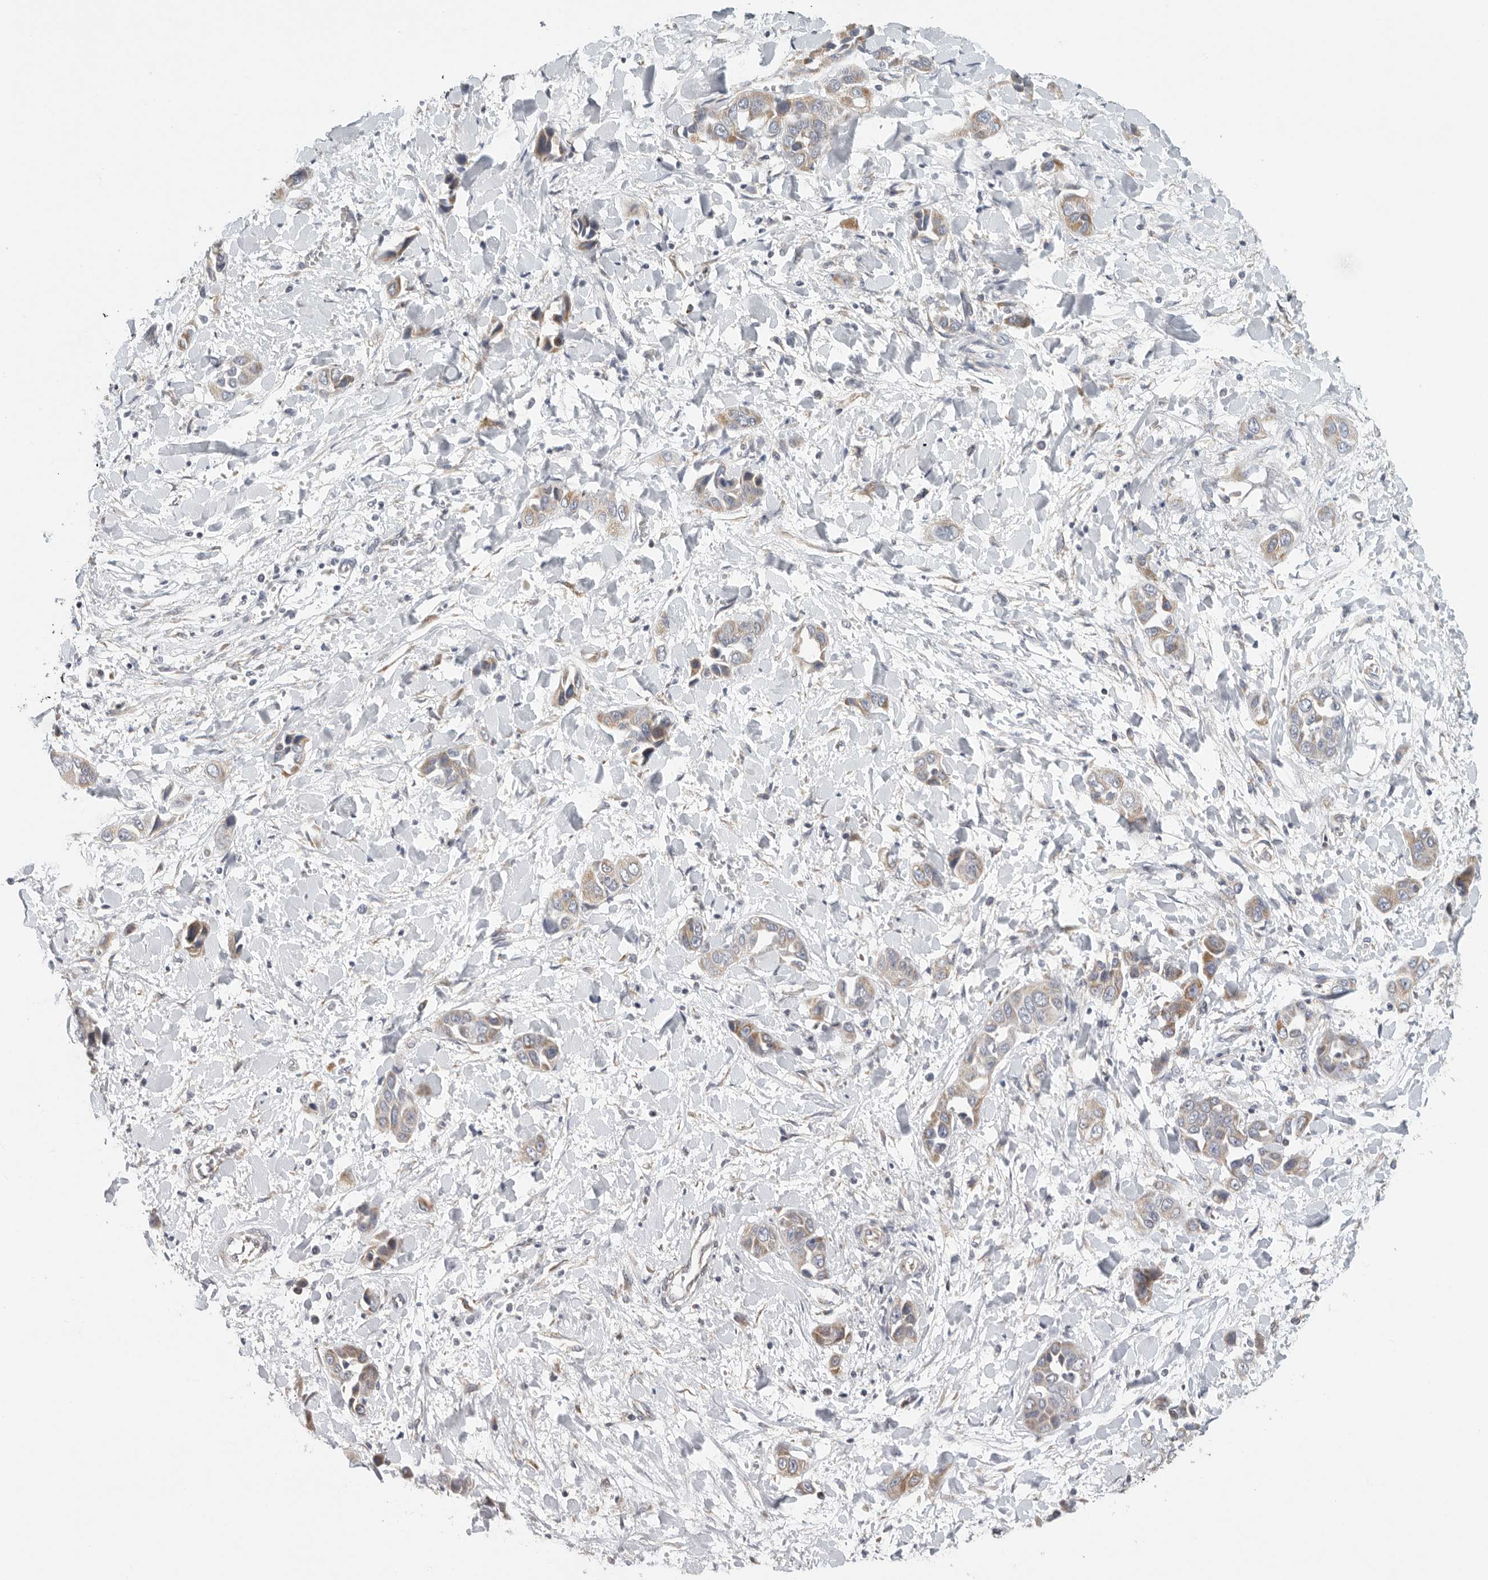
{"staining": {"intensity": "moderate", "quantity": "<25%", "location": "cytoplasmic/membranous"}, "tissue": "liver cancer", "cell_type": "Tumor cells", "image_type": "cancer", "snomed": [{"axis": "morphology", "description": "Cholangiocarcinoma"}, {"axis": "topography", "description": "Liver"}], "caption": "A low amount of moderate cytoplasmic/membranous positivity is seen in approximately <25% of tumor cells in cholangiocarcinoma (liver) tissue.", "gene": "FKBP8", "patient": {"sex": "female", "age": 52}}